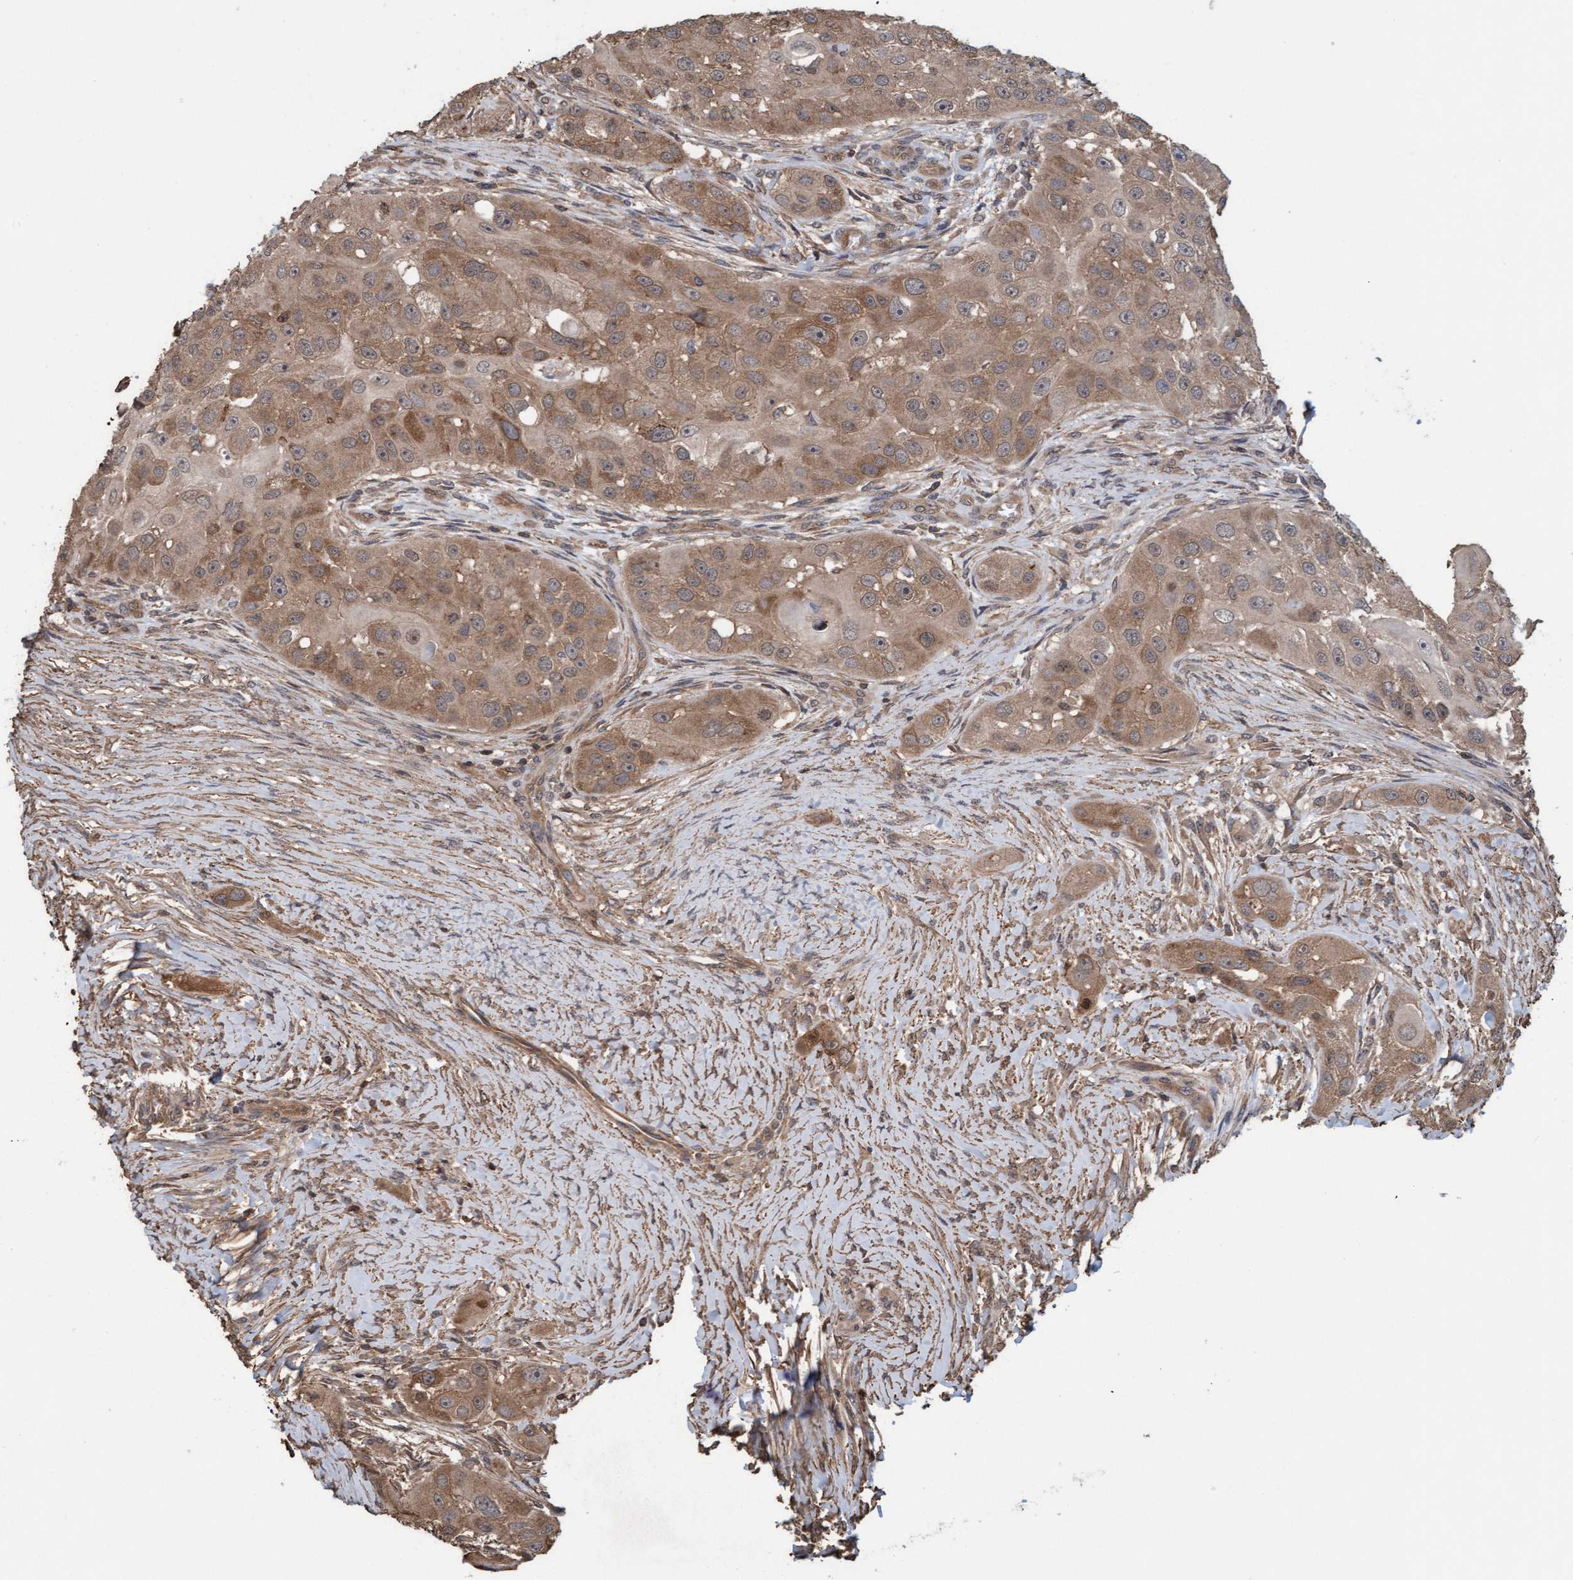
{"staining": {"intensity": "moderate", "quantity": ">75%", "location": "cytoplasmic/membranous"}, "tissue": "head and neck cancer", "cell_type": "Tumor cells", "image_type": "cancer", "snomed": [{"axis": "morphology", "description": "Normal tissue, NOS"}, {"axis": "morphology", "description": "Squamous cell carcinoma, NOS"}, {"axis": "topography", "description": "Skeletal muscle"}, {"axis": "topography", "description": "Head-Neck"}], "caption": "Head and neck cancer was stained to show a protein in brown. There is medium levels of moderate cytoplasmic/membranous staining in about >75% of tumor cells.", "gene": "FXR2", "patient": {"sex": "male", "age": 51}}